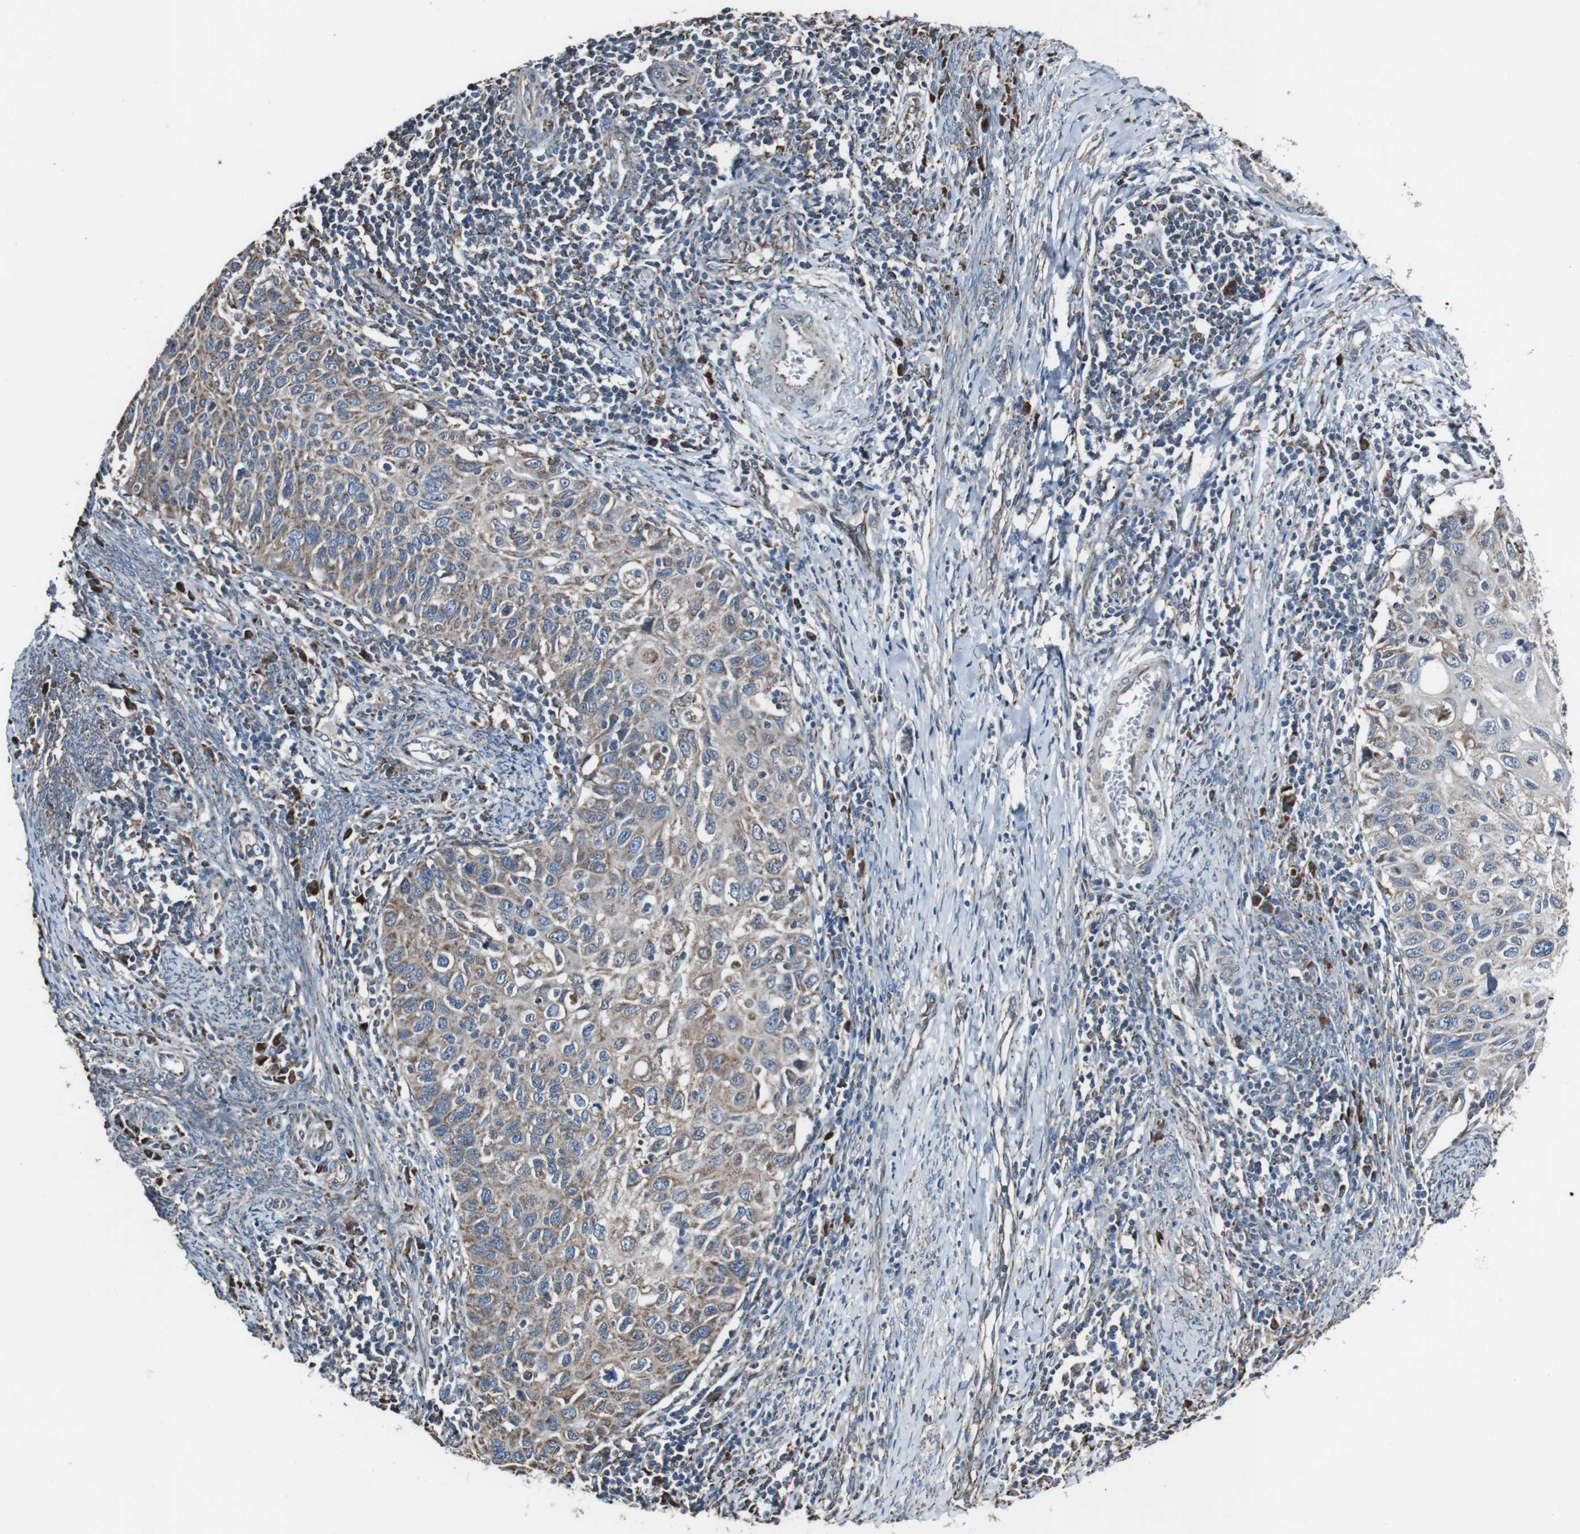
{"staining": {"intensity": "weak", "quantity": "<25%", "location": "cytoplasmic/membranous"}, "tissue": "cervical cancer", "cell_type": "Tumor cells", "image_type": "cancer", "snomed": [{"axis": "morphology", "description": "Squamous cell carcinoma, NOS"}, {"axis": "topography", "description": "Cervix"}], "caption": "Immunohistochemical staining of cervical squamous cell carcinoma exhibits no significant expression in tumor cells.", "gene": "CISD2", "patient": {"sex": "female", "age": 70}}